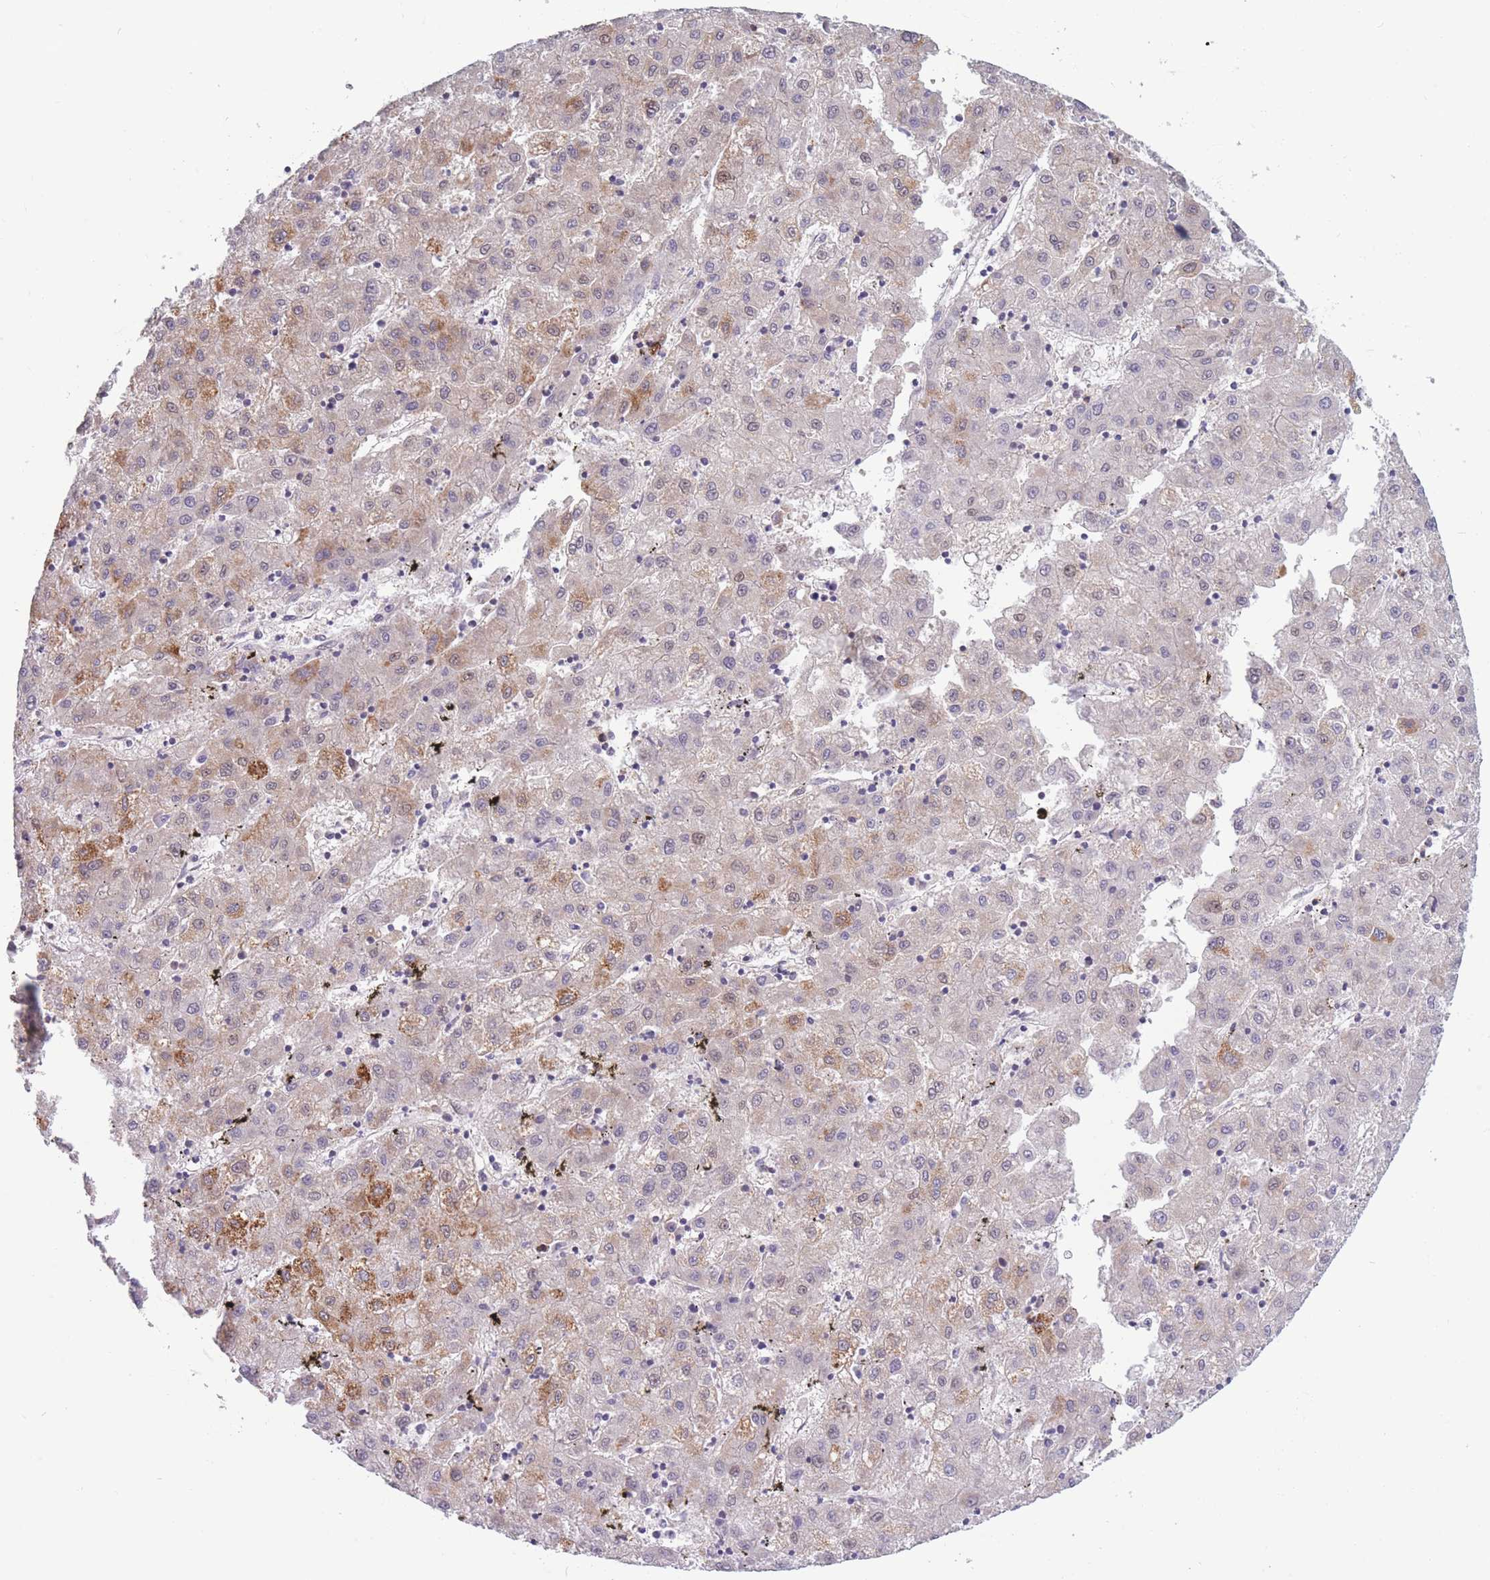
{"staining": {"intensity": "moderate", "quantity": "<25%", "location": "cytoplasmic/membranous"}, "tissue": "liver cancer", "cell_type": "Tumor cells", "image_type": "cancer", "snomed": [{"axis": "morphology", "description": "Carcinoma, Hepatocellular, NOS"}, {"axis": "topography", "description": "Liver"}], "caption": "DAB immunohistochemical staining of human liver cancer (hepatocellular carcinoma) displays moderate cytoplasmic/membranous protein positivity in approximately <25% of tumor cells.", "gene": "PDE4A", "patient": {"sex": "male", "age": 72}}